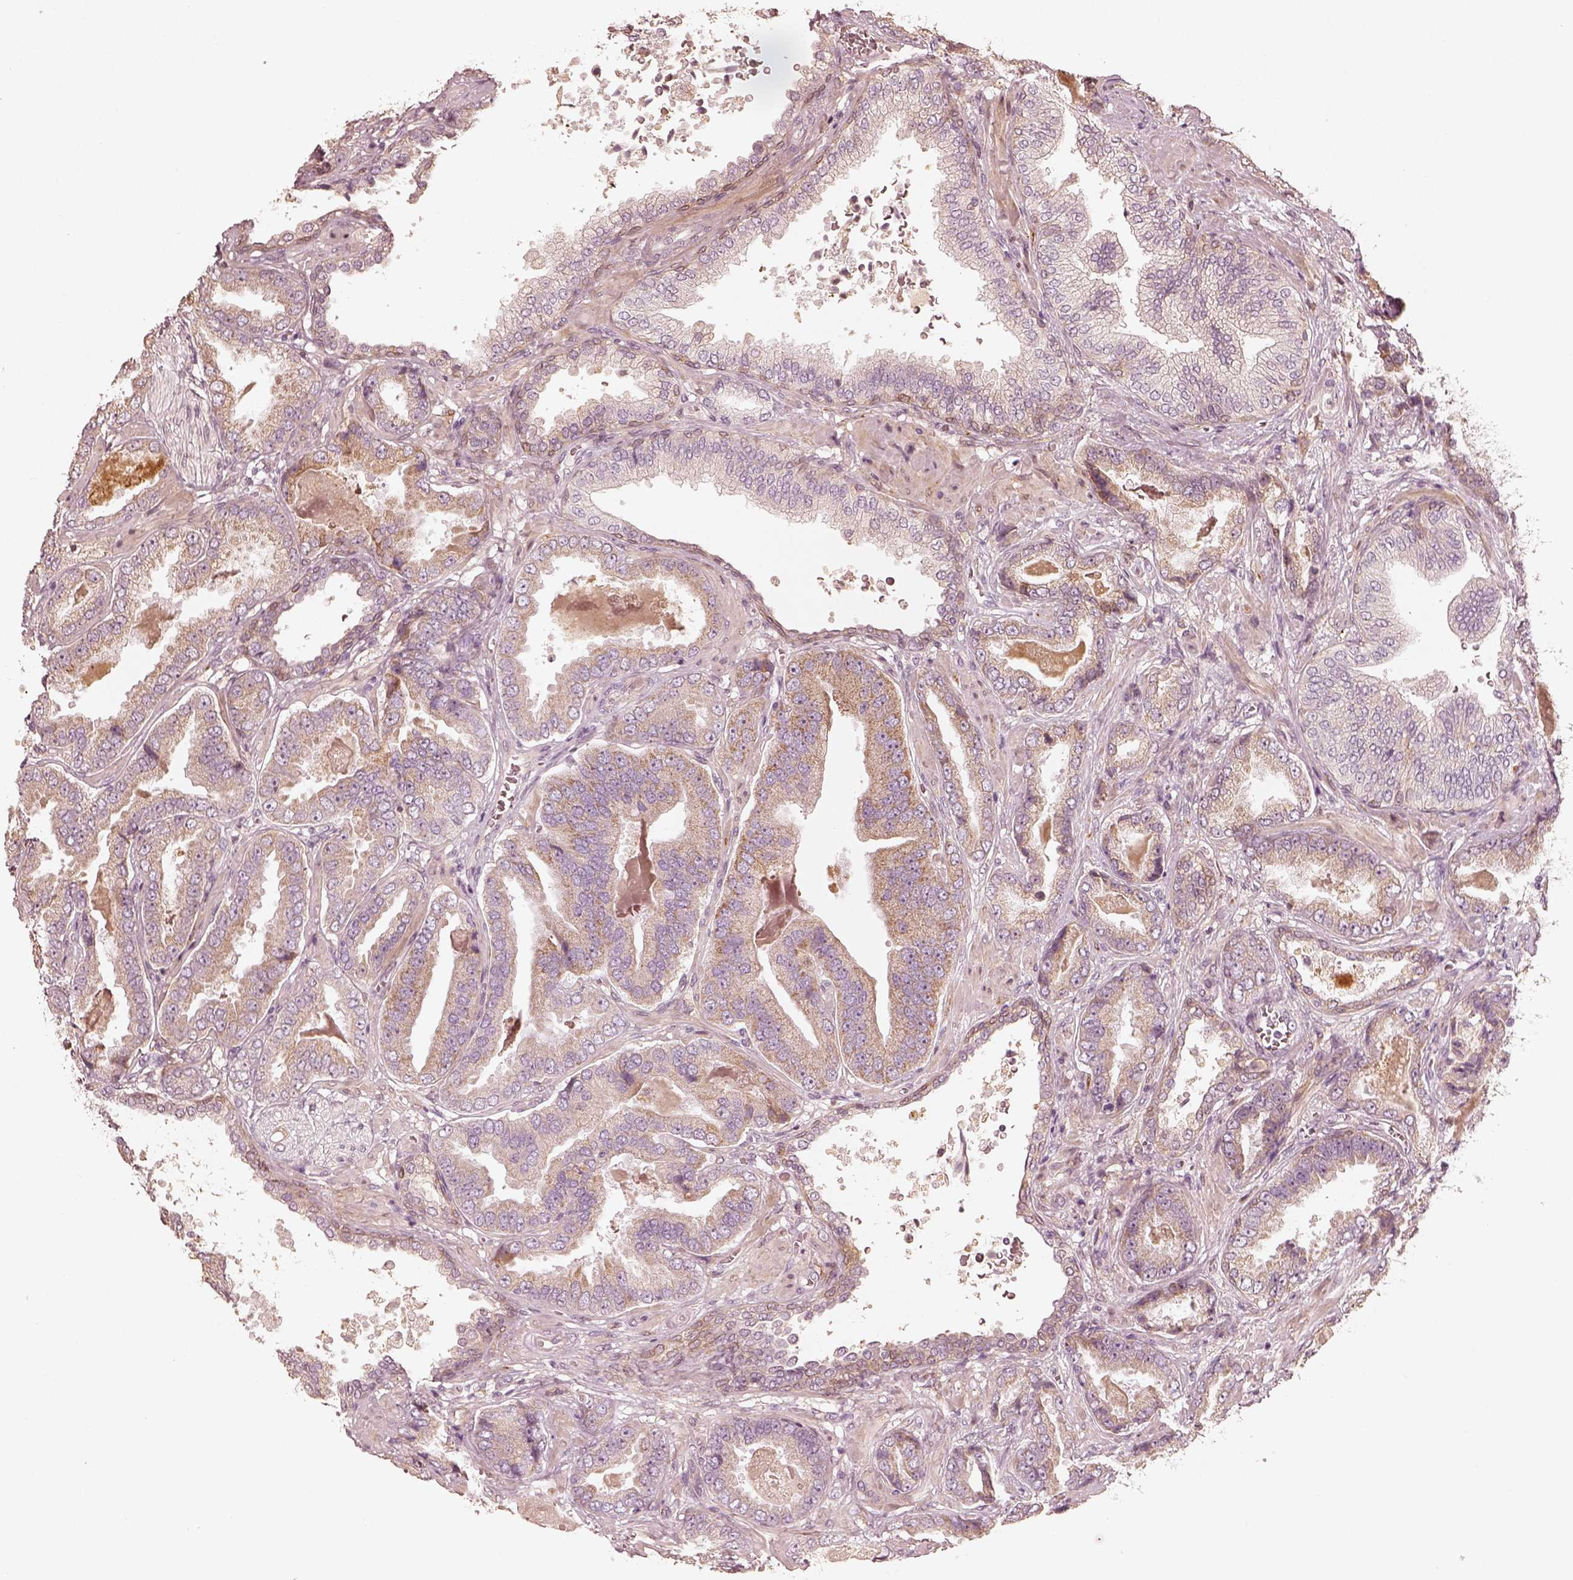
{"staining": {"intensity": "moderate", "quantity": ">75%", "location": "cytoplasmic/membranous"}, "tissue": "prostate cancer", "cell_type": "Tumor cells", "image_type": "cancer", "snomed": [{"axis": "morphology", "description": "Adenocarcinoma, NOS"}, {"axis": "topography", "description": "Prostate"}], "caption": "A brown stain shows moderate cytoplasmic/membranous staining of a protein in prostate cancer (adenocarcinoma) tumor cells. Using DAB (3,3'-diaminobenzidine) (brown) and hematoxylin (blue) stains, captured at high magnification using brightfield microscopy.", "gene": "WLS", "patient": {"sex": "male", "age": 64}}